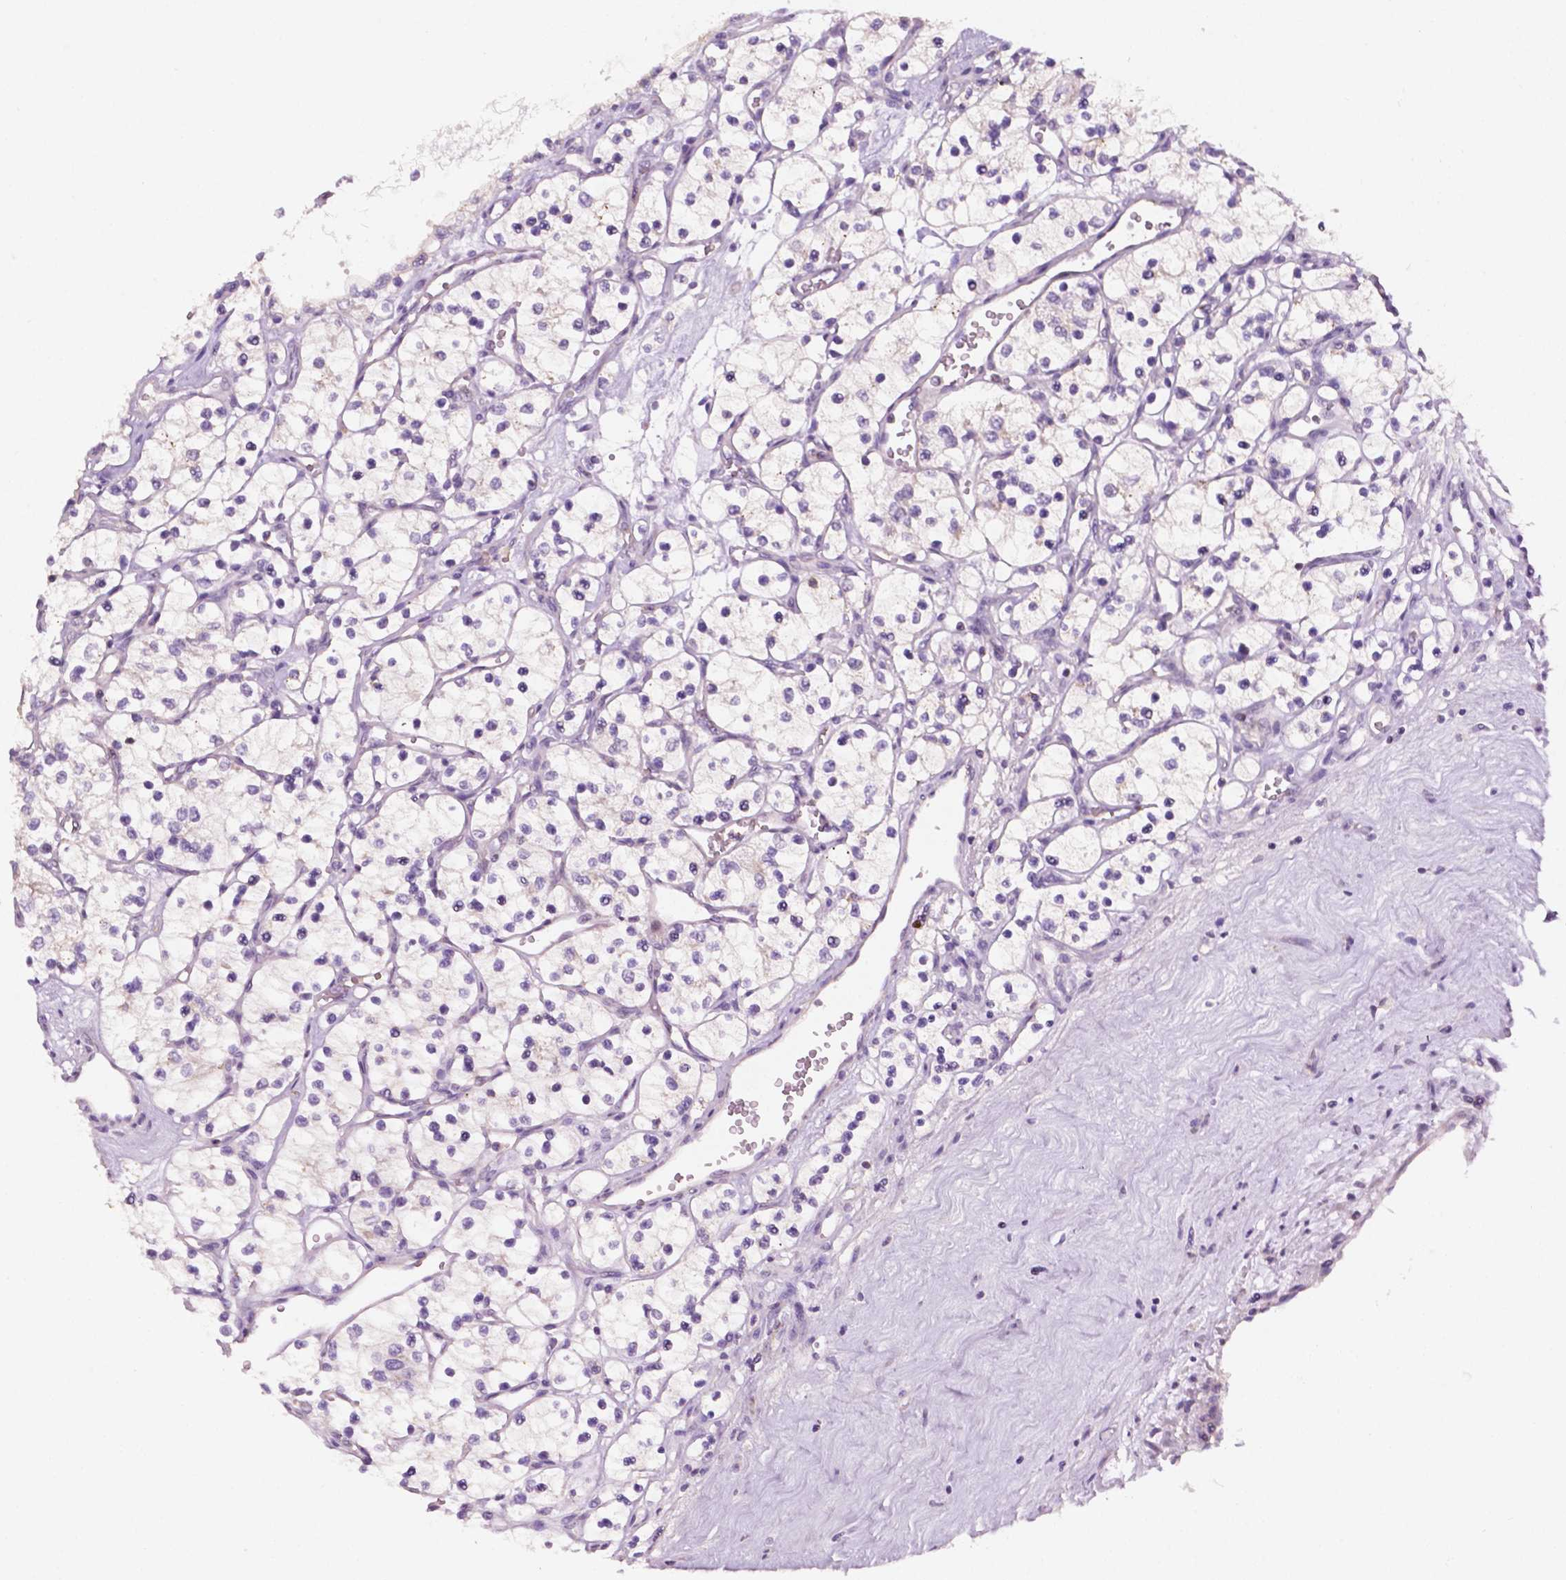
{"staining": {"intensity": "negative", "quantity": "none", "location": "none"}, "tissue": "renal cancer", "cell_type": "Tumor cells", "image_type": "cancer", "snomed": [{"axis": "morphology", "description": "Adenocarcinoma, NOS"}, {"axis": "topography", "description": "Kidney"}], "caption": "This is a photomicrograph of IHC staining of renal adenocarcinoma, which shows no expression in tumor cells. (Immunohistochemistry (ihc), brightfield microscopy, high magnification).", "gene": "EGFR", "patient": {"sex": "female", "age": 69}}